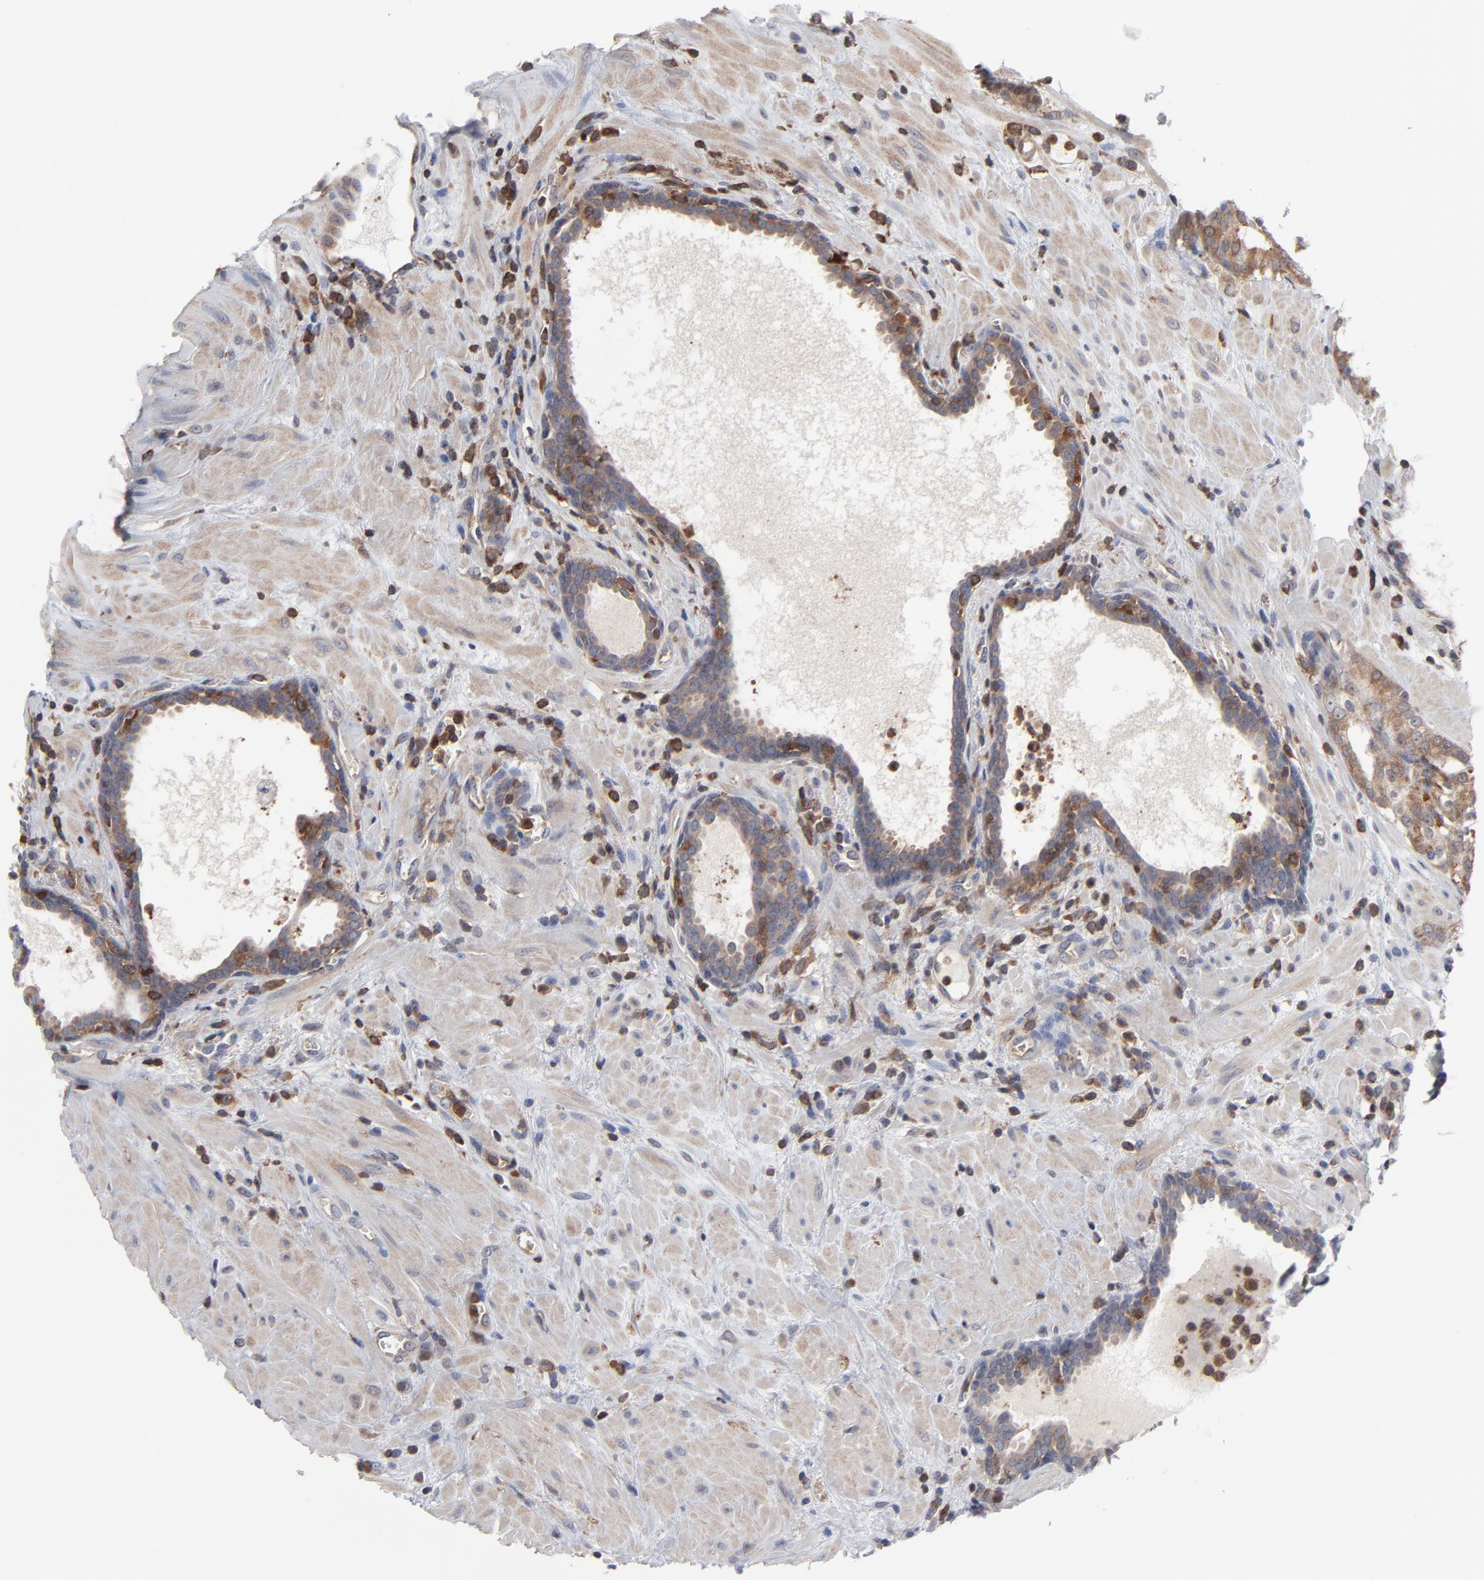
{"staining": {"intensity": "moderate", "quantity": ">75%", "location": "cytoplasmic/membranous"}, "tissue": "prostate cancer", "cell_type": "Tumor cells", "image_type": "cancer", "snomed": [{"axis": "morphology", "description": "Adenocarcinoma, Low grade"}, {"axis": "topography", "description": "Prostate"}], "caption": "Tumor cells demonstrate medium levels of moderate cytoplasmic/membranous positivity in about >75% of cells in prostate cancer (adenocarcinoma (low-grade)).", "gene": "MAP2K1", "patient": {"sex": "male", "age": 57}}